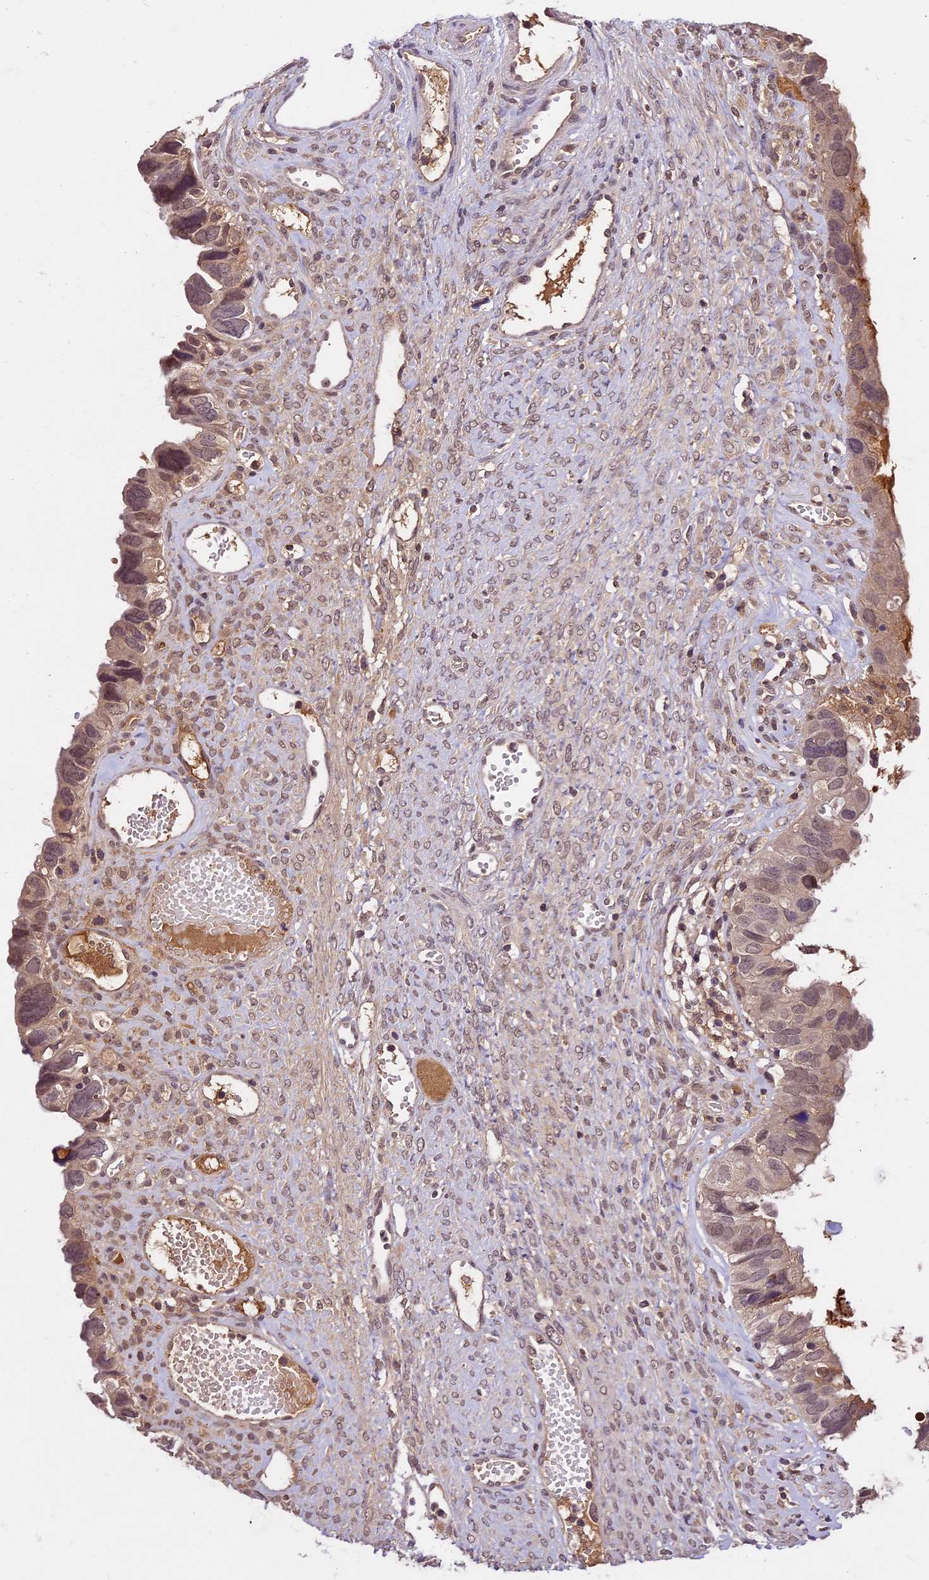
{"staining": {"intensity": "weak", "quantity": "25%-75%", "location": "nuclear"}, "tissue": "ovarian cancer", "cell_type": "Tumor cells", "image_type": "cancer", "snomed": [{"axis": "morphology", "description": "Cystadenocarcinoma, serous, NOS"}, {"axis": "topography", "description": "Ovary"}], "caption": "Immunohistochemical staining of human ovarian serous cystadenocarcinoma displays weak nuclear protein staining in approximately 25%-75% of tumor cells.", "gene": "ATP10A", "patient": {"sex": "female", "age": 79}}